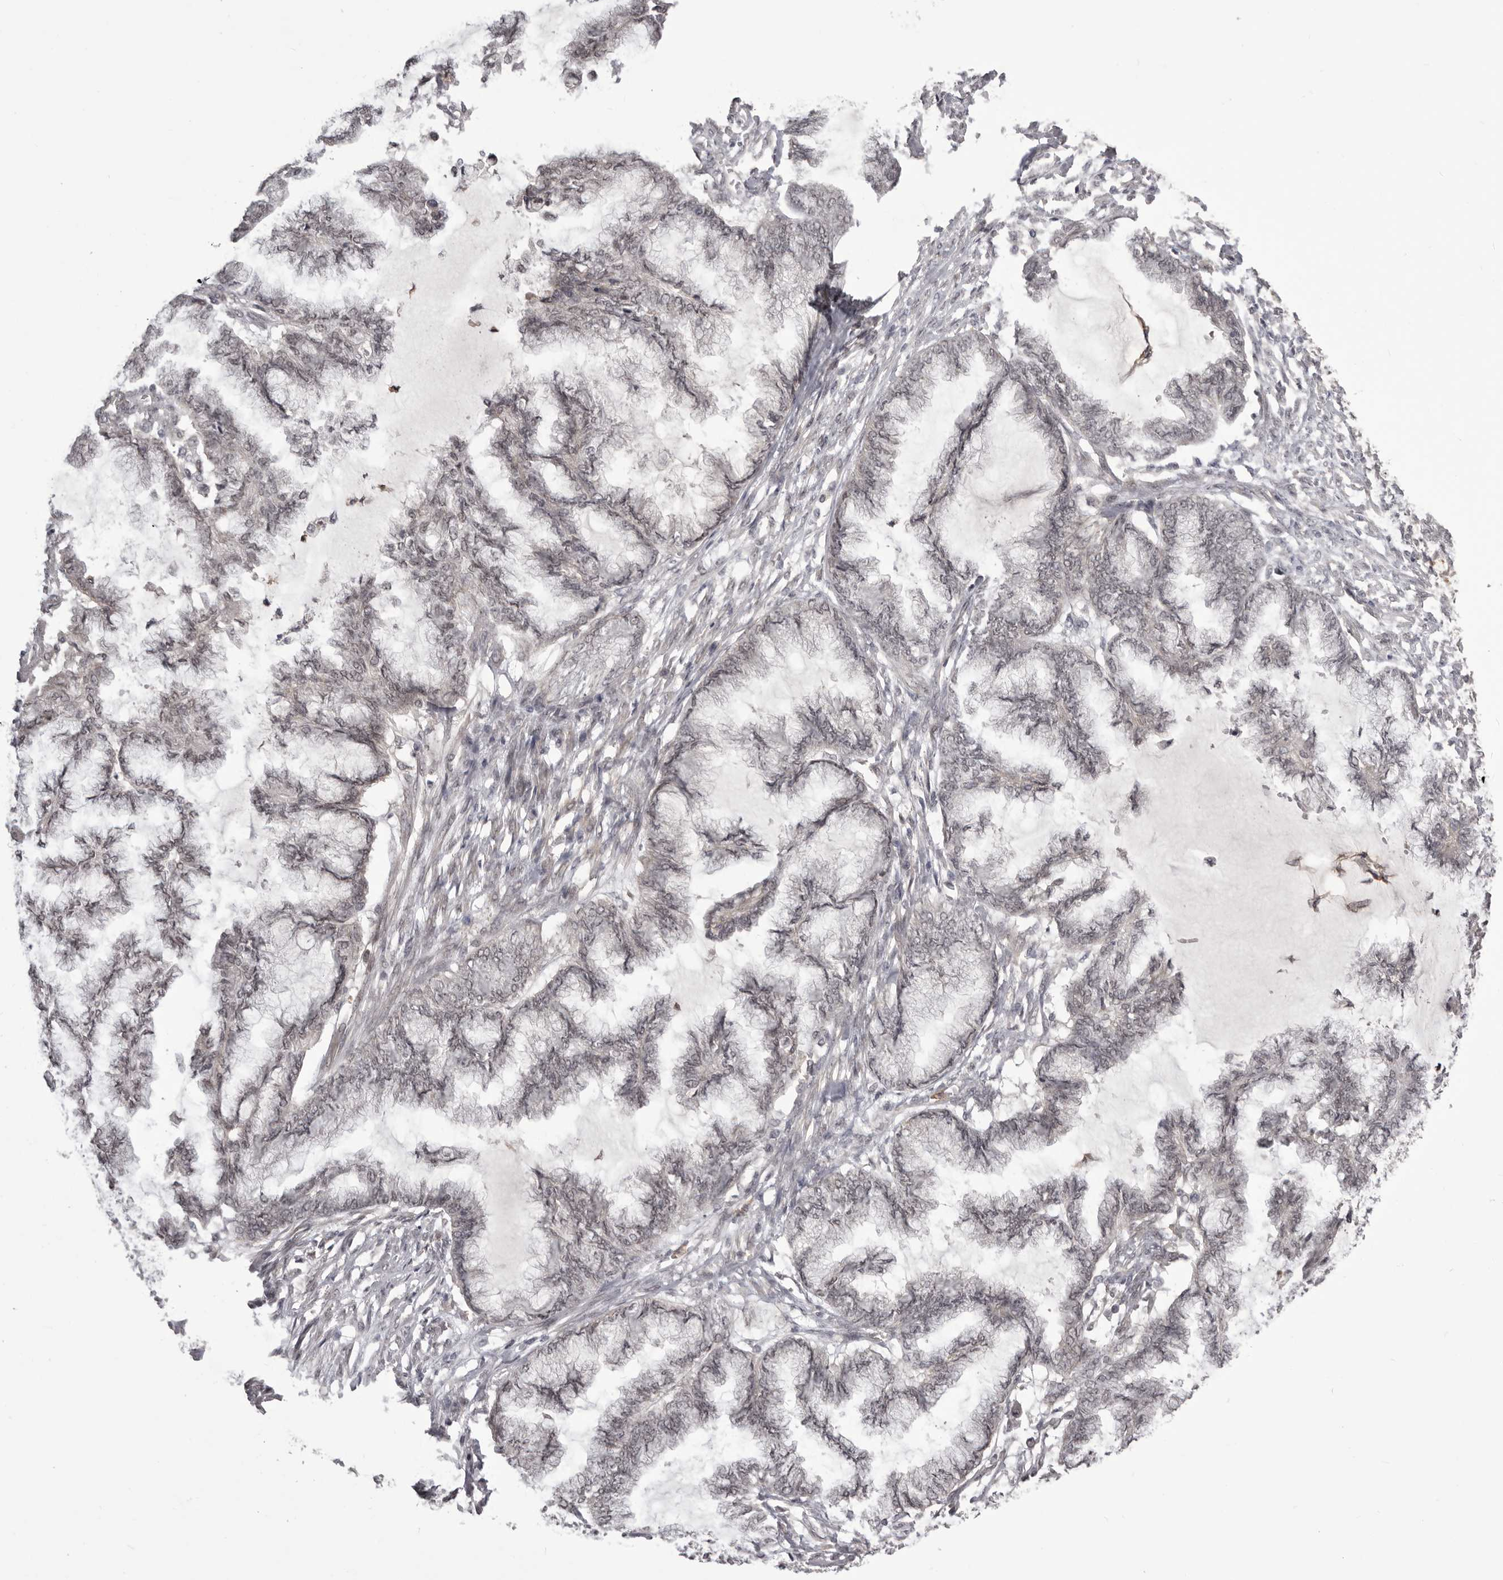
{"staining": {"intensity": "negative", "quantity": "none", "location": "none"}, "tissue": "endometrial cancer", "cell_type": "Tumor cells", "image_type": "cancer", "snomed": [{"axis": "morphology", "description": "Adenocarcinoma, NOS"}, {"axis": "topography", "description": "Endometrium"}], "caption": "Protein analysis of endometrial cancer shows no significant staining in tumor cells.", "gene": "RNF2", "patient": {"sex": "female", "age": 86}}